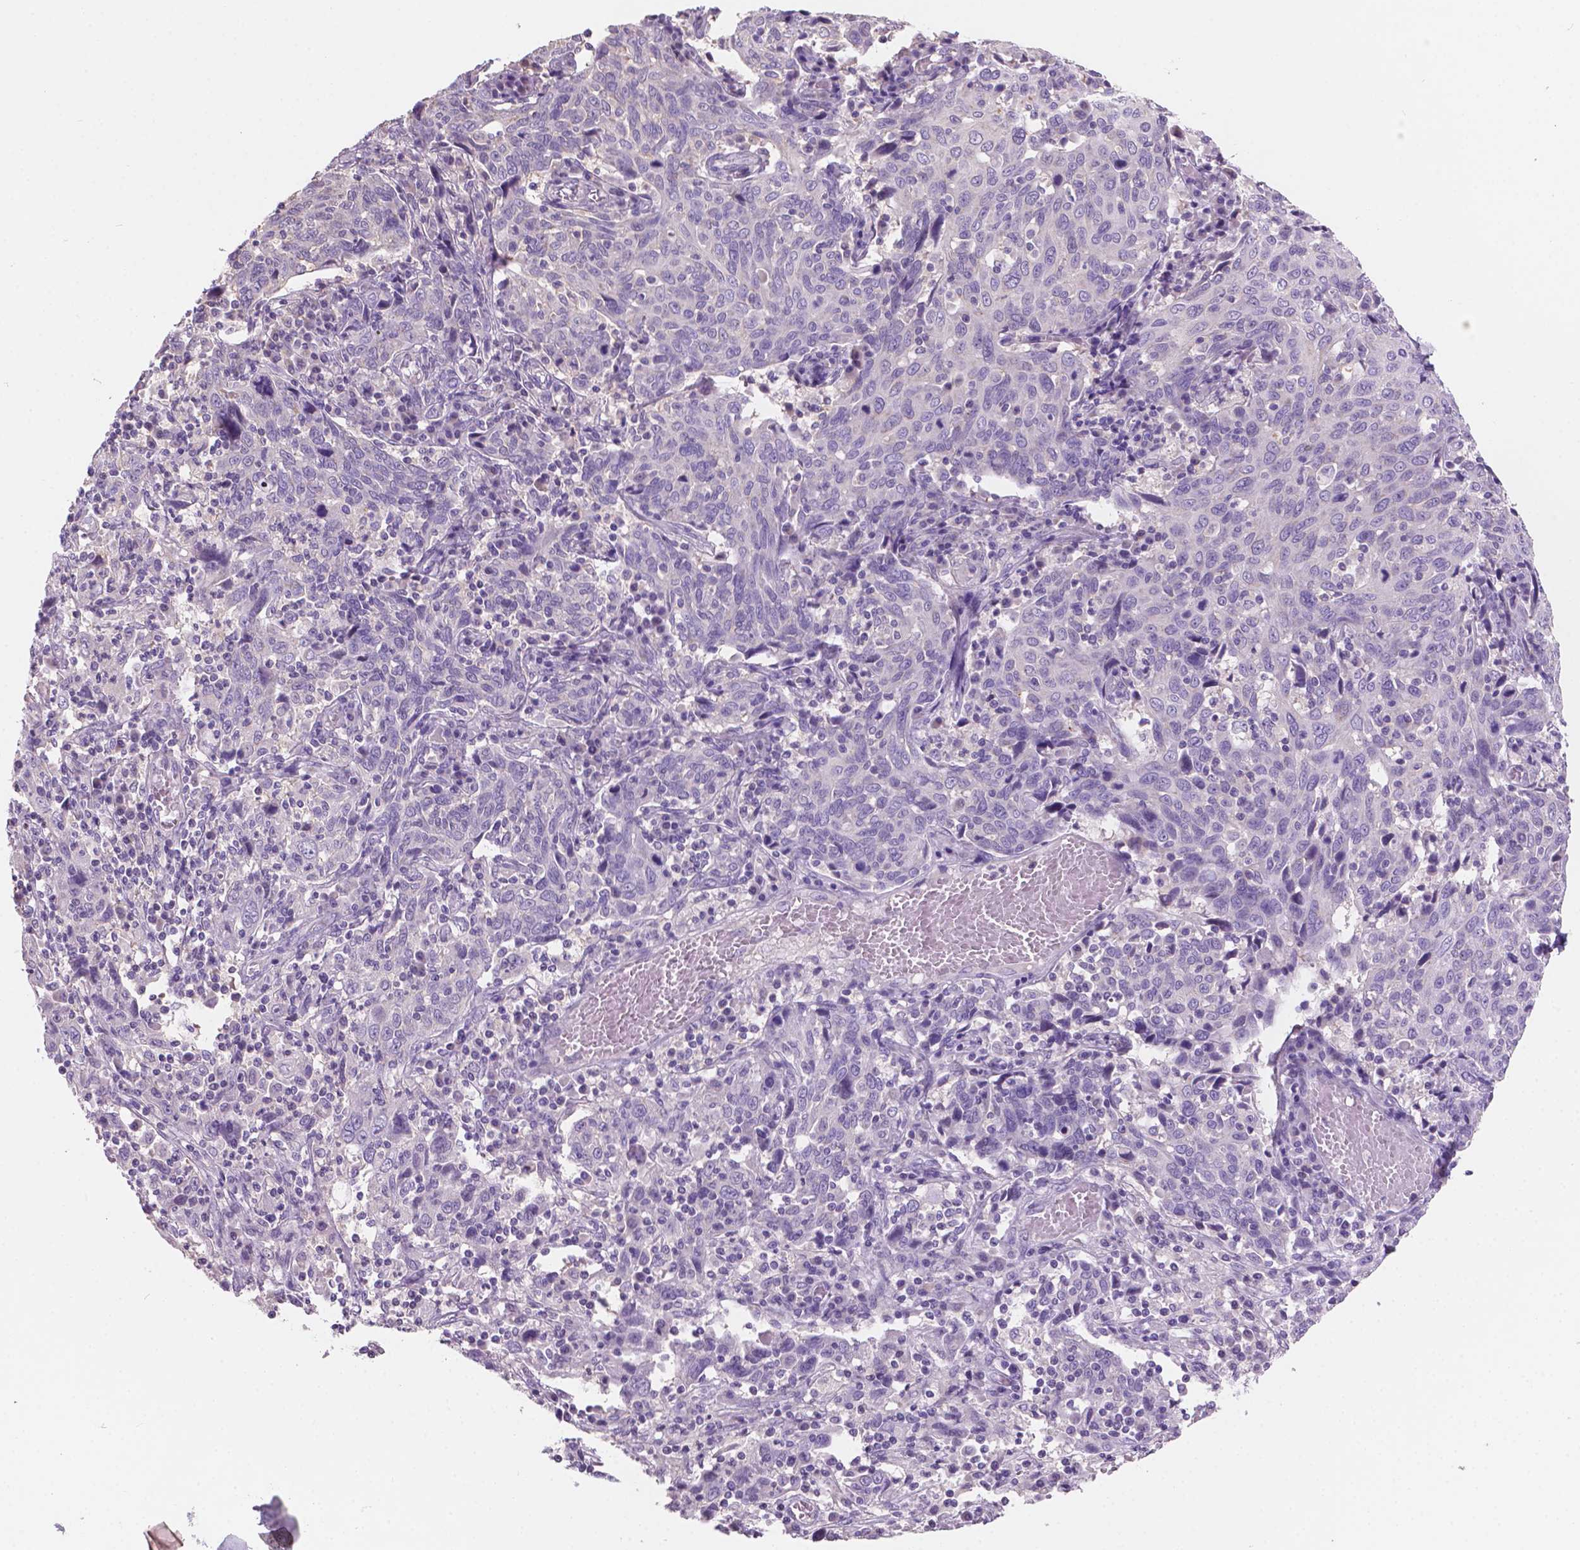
{"staining": {"intensity": "negative", "quantity": "none", "location": "none"}, "tissue": "cervical cancer", "cell_type": "Tumor cells", "image_type": "cancer", "snomed": [{"axis": "morphology", "description": "Squamous cell carcinoma, NOS"}, {"axis": "topography", "description": "Cervix"}], "caption": "DAB immunohistochemical staining of human cervical squamous cell carcinoma reveals no significant expression in tumor cells. (Stains: DAB IHC with hematoxylin counter stain, Microscopy: brightfield microscopy at high magnification).", "gene": "SBSN", "patient": {"sex": "female", "age": 46}}